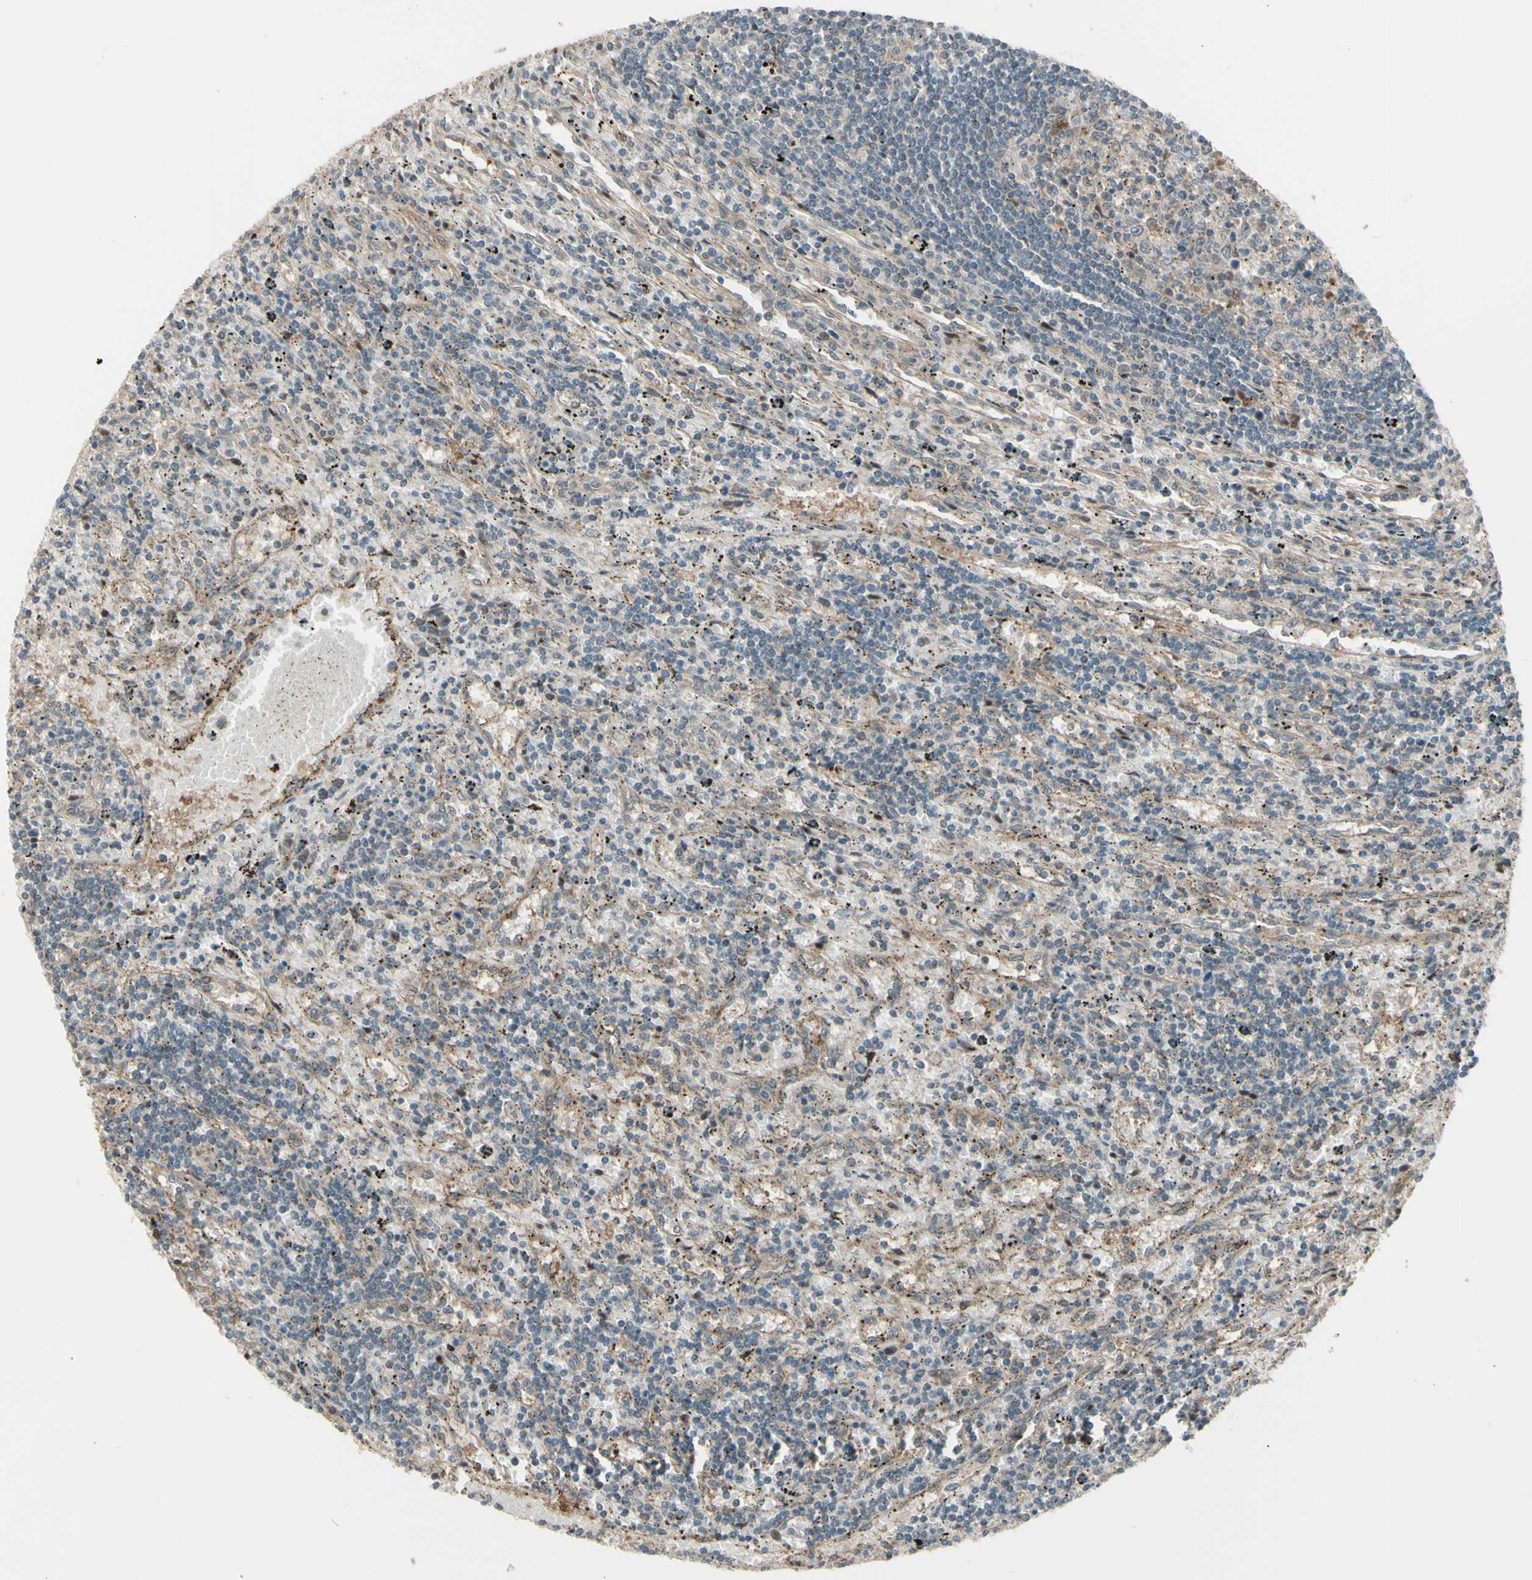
{"staining": {"intensity": "weak", "quantity": "<25%", "location": "cytoplasmic/membranous"}, "tissue": "lymphoma", "cell_type": "Tumor cells", "image_type": "cancer", "snomed": [{"axis": "morphology", "description": "Malignant lymphoma, non-Hodgkin's type, Low grade"}, {"axis": "topography", "description": "Spleen"}], "caption": "Tumor cells are negative for protein expression in human malignant lymphoma, non-Hodgkin's type (low-grade).", "gene": "OSTM1", "patient": {"sex": "male", "age": 76}}